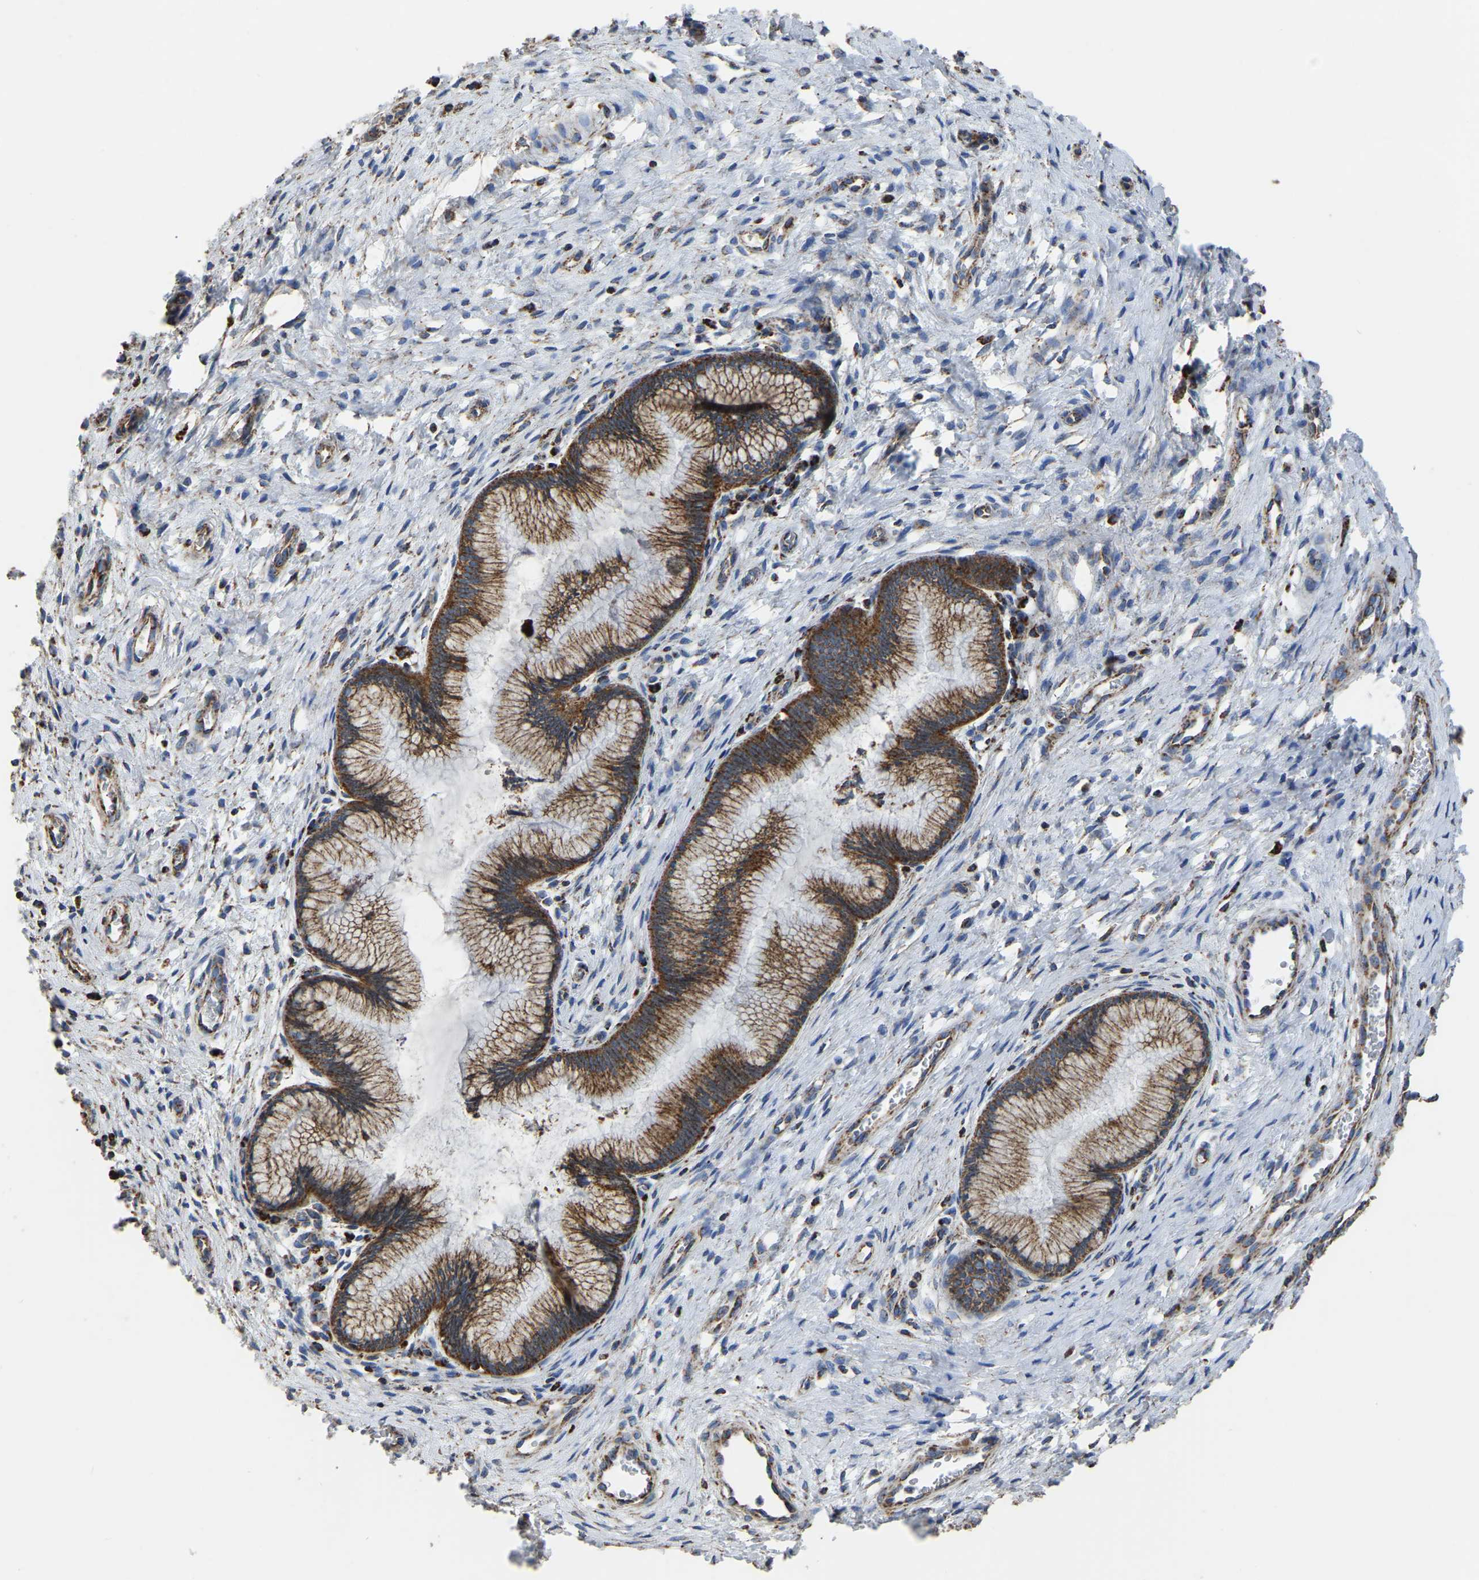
{"staining": {"intensity": "moderate", "quantity": ">75%", "location": "cytoplasmic/membranous"}, "tissue": "cervix", "cell_type": "Glandular cells", "image_type": "normal", "snomed": [{"axis": "morphology", "description": "Normal tissue, NOS"}, {"axis": "topography", "description": "Cervix"}], "caption": "Immunohistochemical staining of normal cervix exhibits >75% levels of moderate cytoplasmic/membranous protein staining in approximately >75% of glandular cells. The protein is shown in brown color, while the nuclei are stained blue.", "gene": "ETFA", "patient": {"sex": "female", "age": 55}}